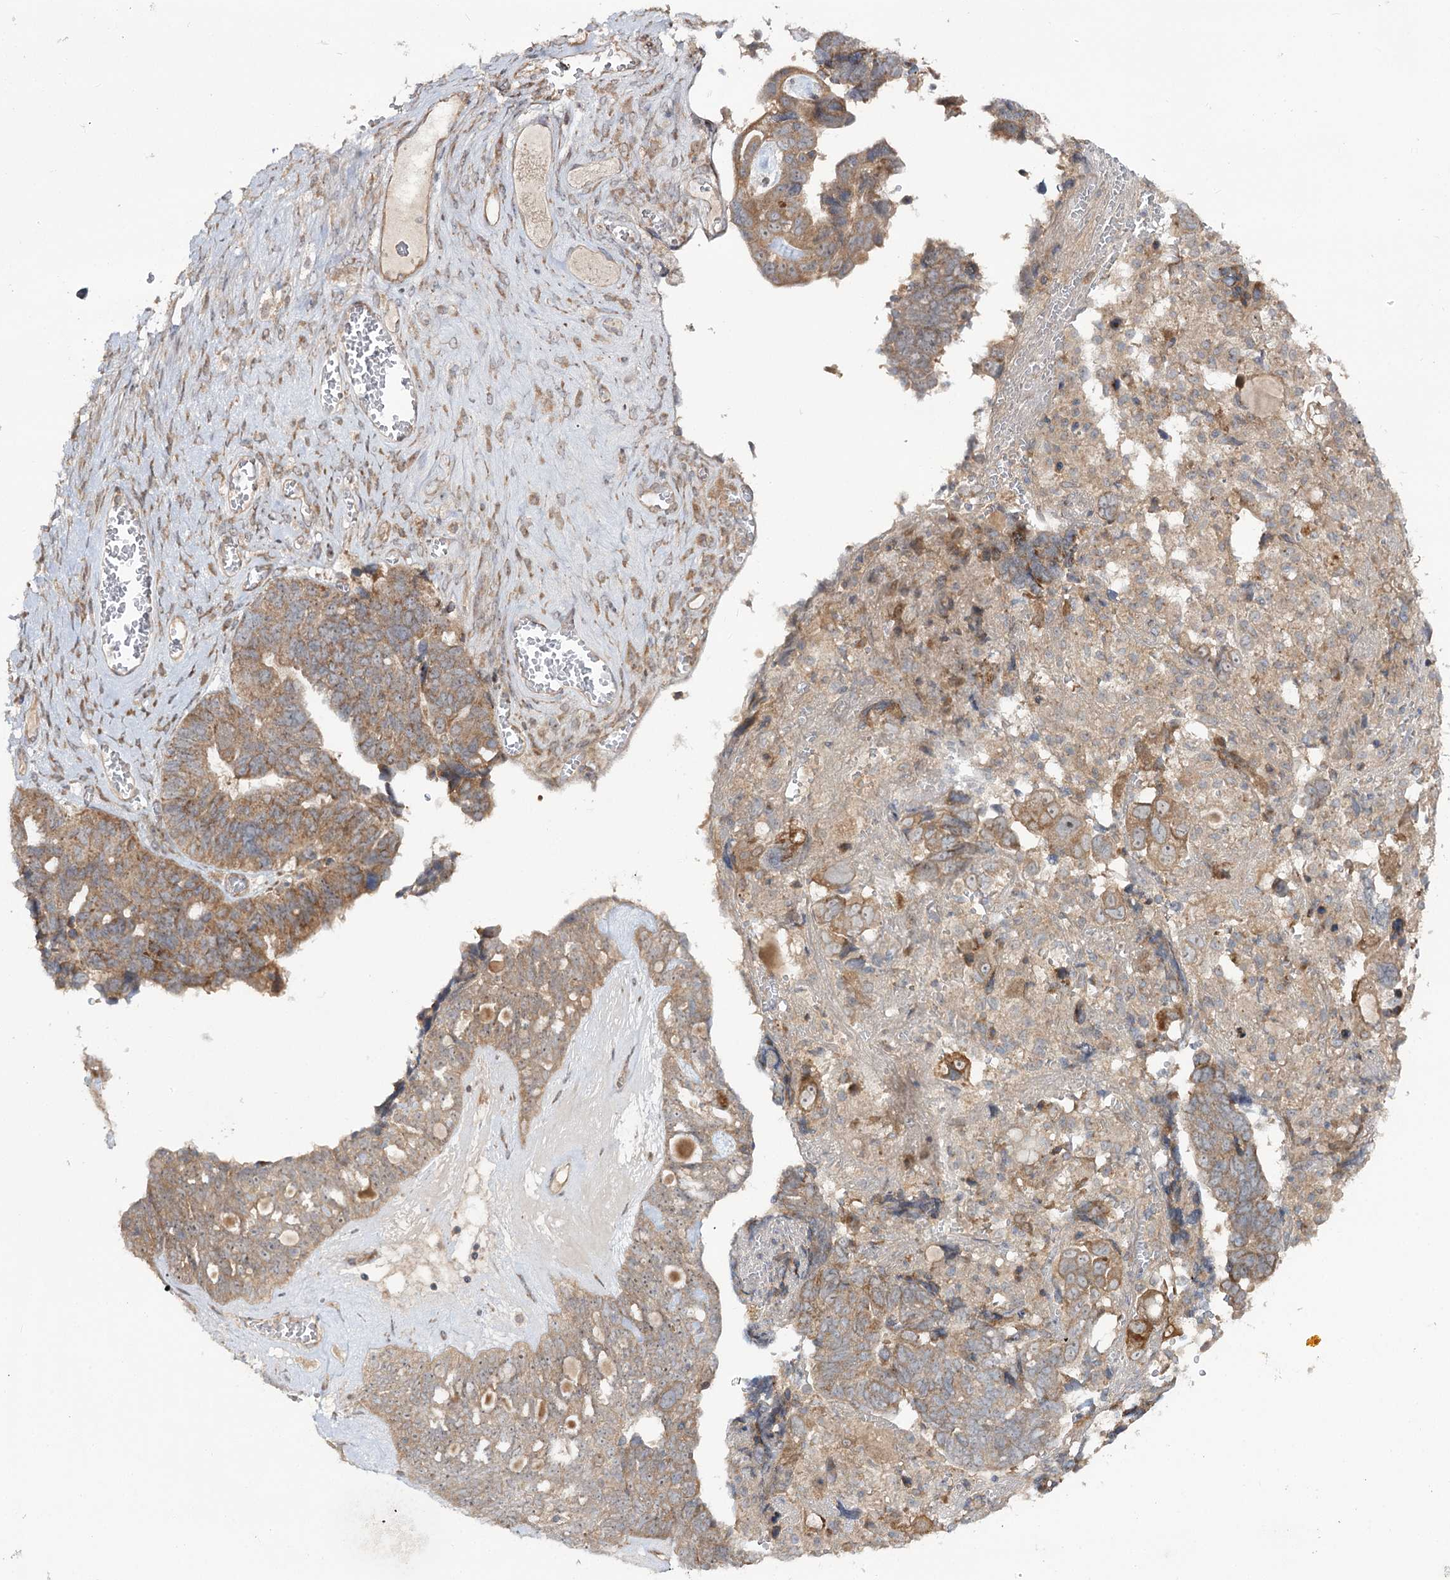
{"staining": {"intensity": "moderate", "quantity": ">75%", "location": "cytoplasmic/membranous"}, "tissue": "ovarian cancer", "cell_type": "Tumor cells", "image_type": "cancer", "snomed": [{"axis": "morphology", "description": "Cystadenocarcinoma, serous, NOS"}, {"axis": "topography", "description": "Ovary"}], "caption": "Protein expression analysis of human ovarian cancer (serous cystadenocarcinoma) reveals moderate cytoplasmic/membranous positivity in approximately >75% of tumor cells.", "gene": "C11orf80", "patient": {"sex": "female", "age": 79}}